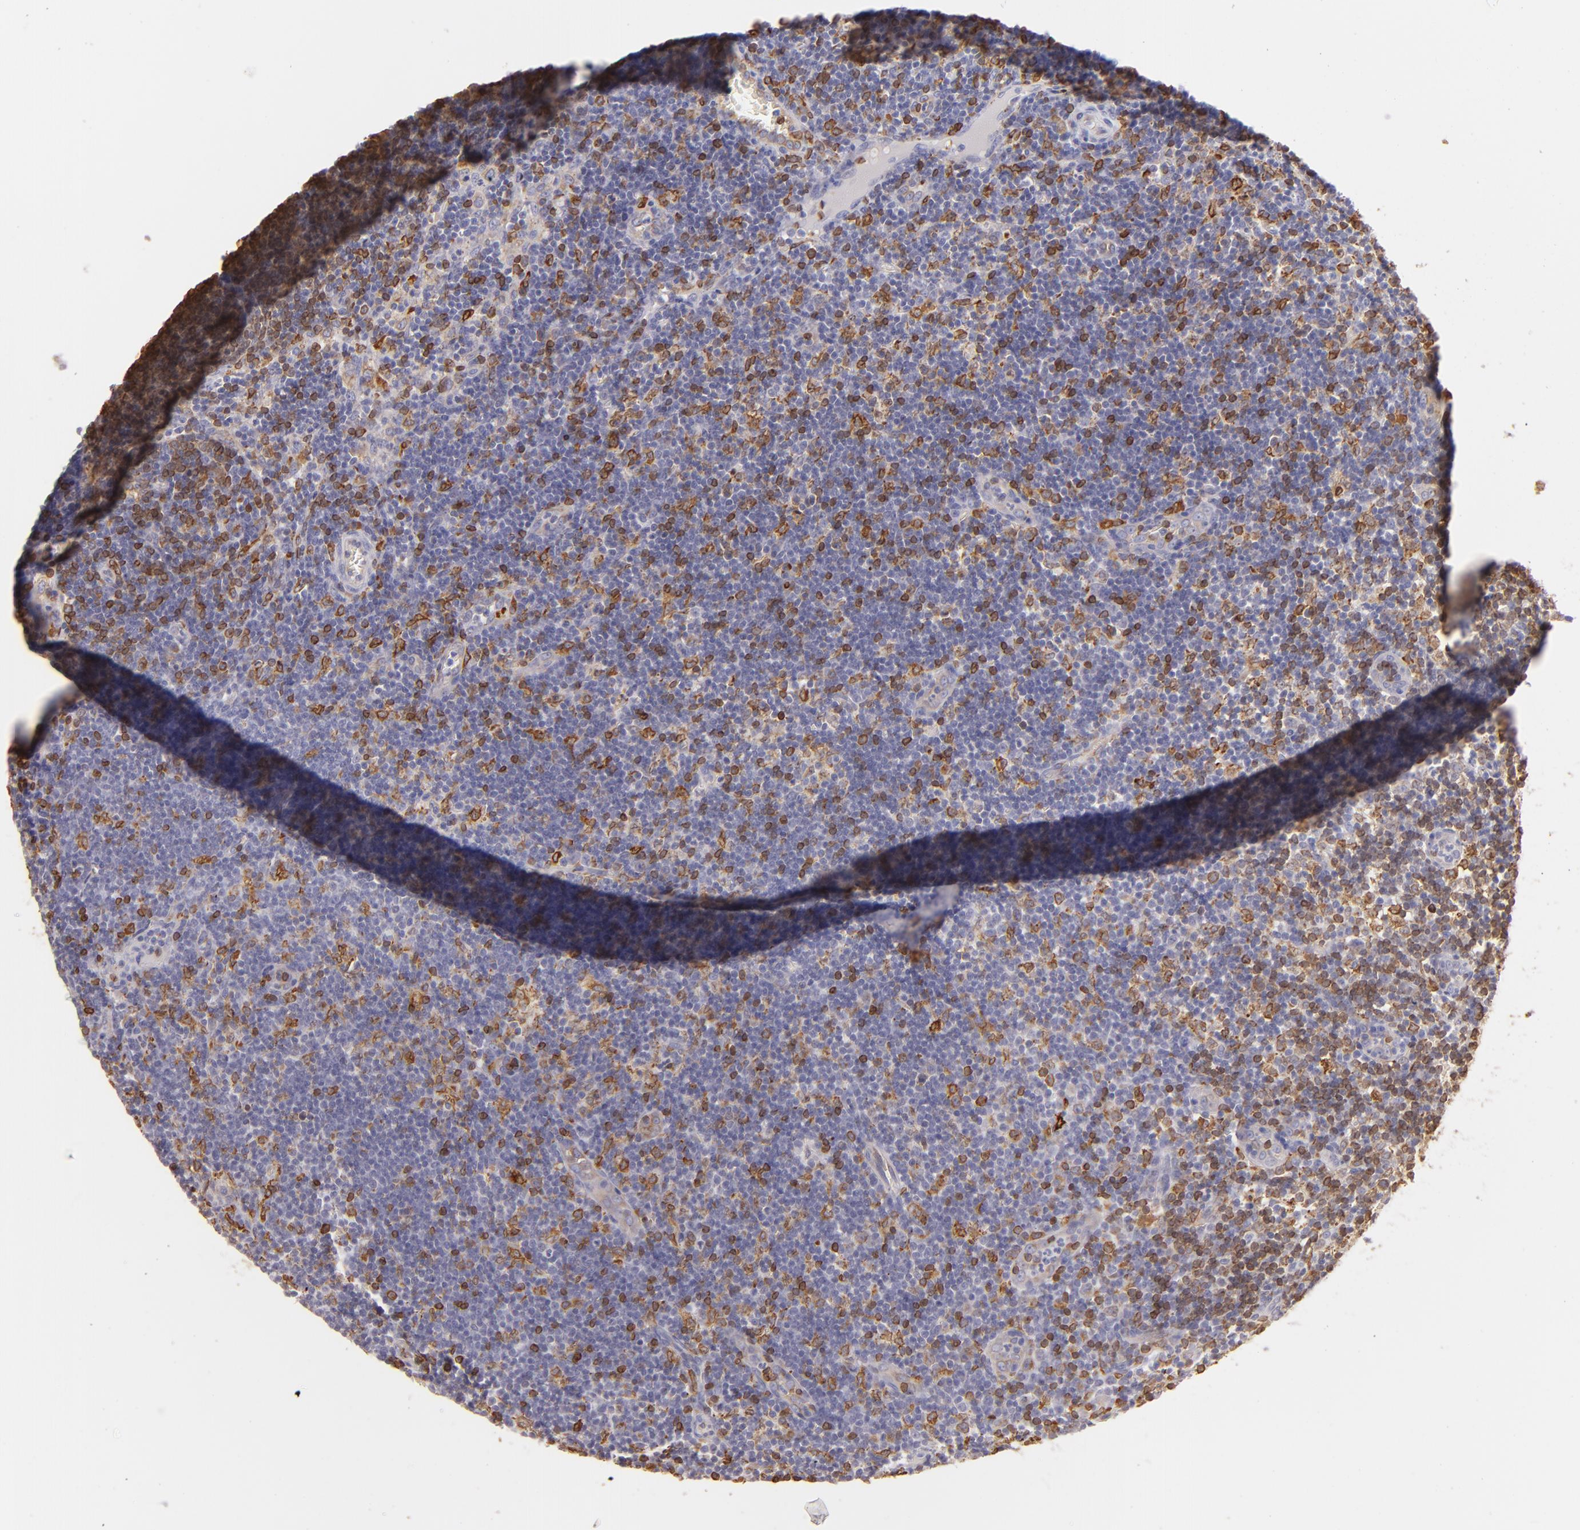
{"staining": {"intensity": "moderate", "quantity": "25%-75%", "location": "cytoplasmic/membranous"}, "tissue": "lymph node", "cell_type": "Germinal center cells", "image_type": "normal", "snomed": [{"axis": "morphology", "description": "Normal tissue, NOS"}, {"axis": "morphology", "description": "Inflammation, NOS"}, {"axis": "topography", "description": "Lymph node"}, {"axis": "topography", "description": "Salivary gland"}], "caption": "Immunohistochemistry (IHC) image of benign human lymph node stained for a protein (brown), which displays medium levels of moderate cytoplasmic/membranous expression in approximately 25%-75% of germinal center cells.", "gene": "CD74", "patient": {"sex": "male", "age": 3}}